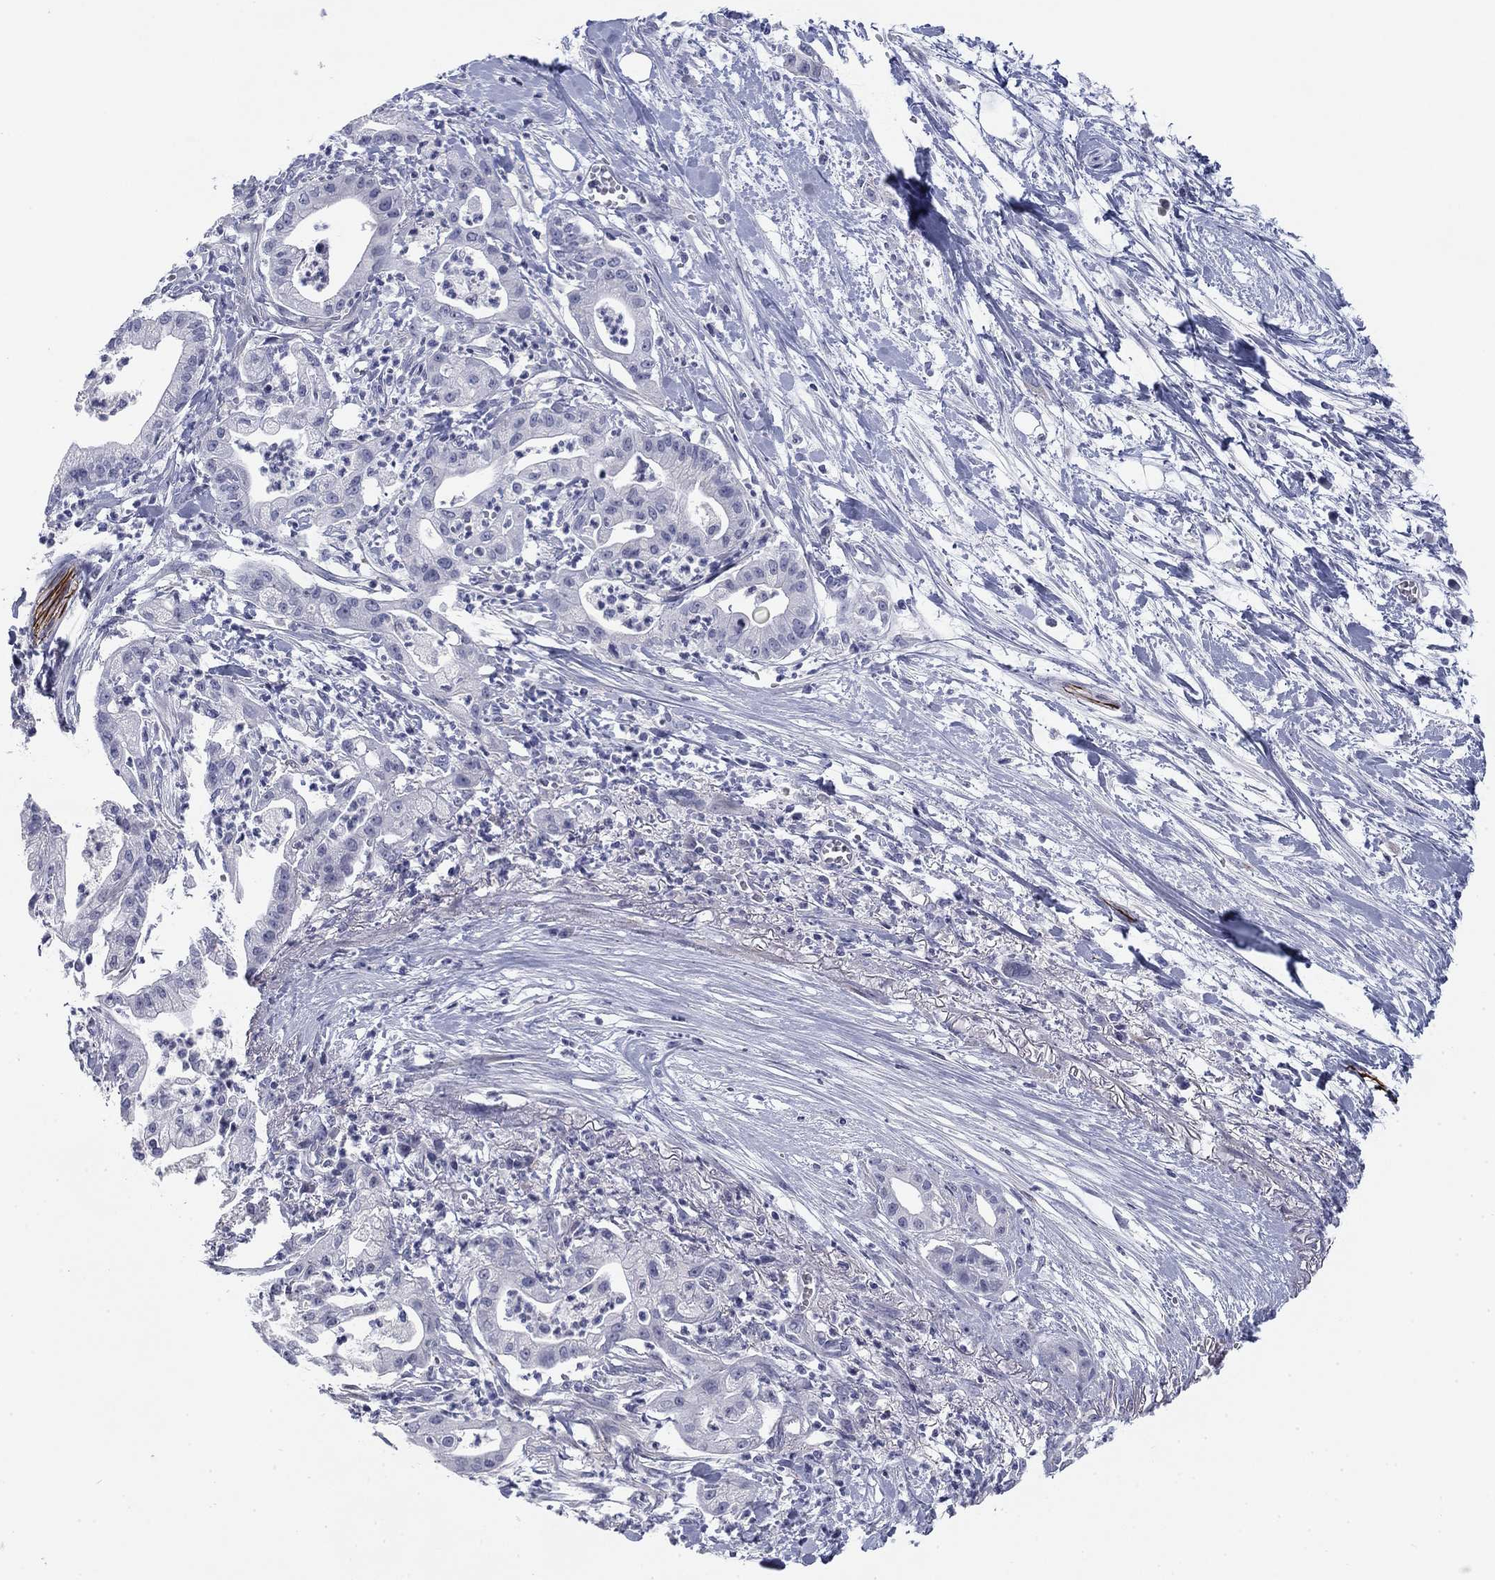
{"staining": {"intensity": "negative", "quantity": "none", "location": "none"}, "tissue": "pancreatic cancer", "cell_type": "Tumor cells", "image_type": "cancer", "snomed": [{"axis": "morphology", "description": "Normal tissue, NOS"}, {"axis": "morphology", "description": "Adenocarcinoma, NOS"}, {"axis": "topography", "description": "Lymph node"}, {"axis": "topography", "description": "Pancreas"}], "caption": "DAB (3,3'-diaminobenzidine) immunohistochemical staining of pancreatic adenocarcinoma reveals no significant positivity in tumor cells.", "gene": "PRPH", "patient": {"sex": "female", "age": 58}}